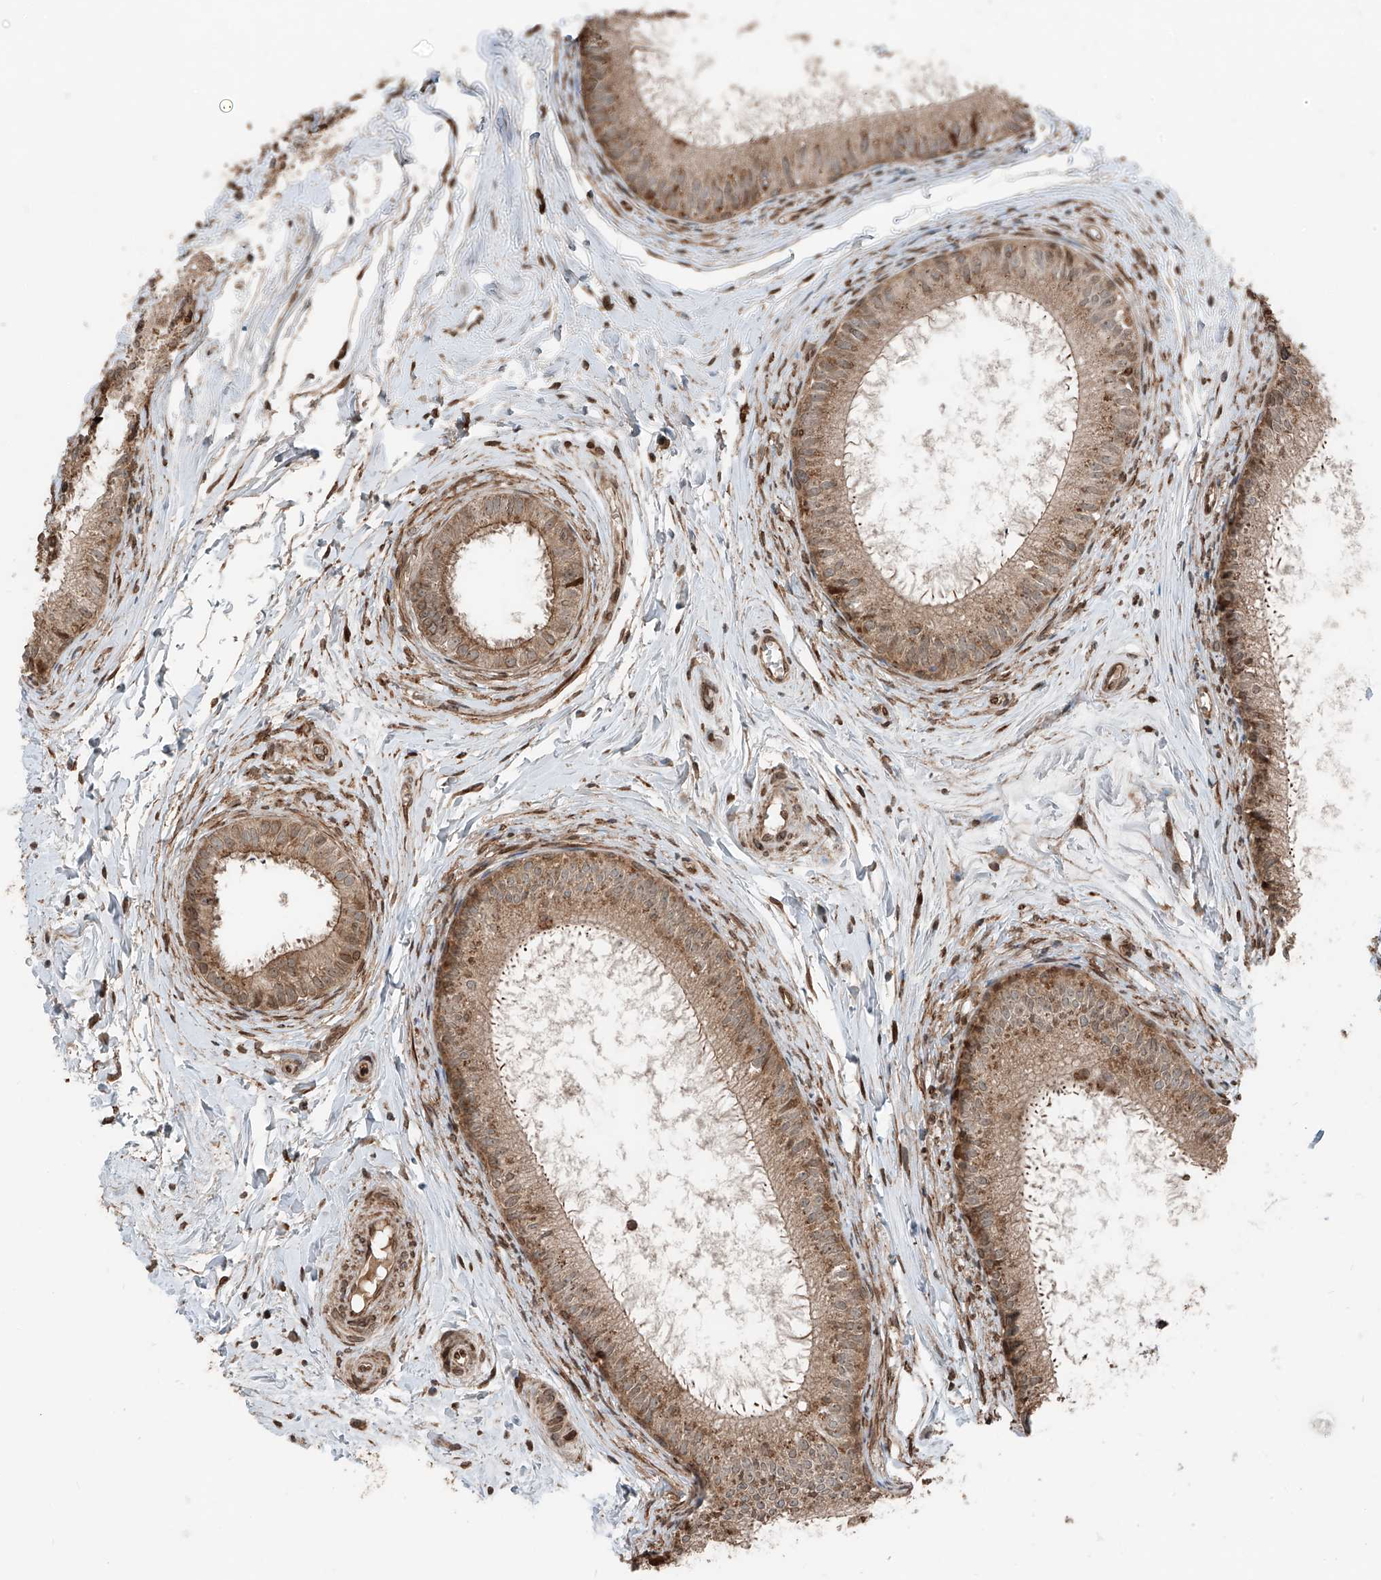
{"staining": {"intensity": "moderate", "quantity": ">75%", "location": "cytoplasmic/membranous"}, "tissue": "epididymis", "cell_type": "Glandular cells", "image_type": "normal", "snomed": [{"axis": "morphology", "description": "Normal tissue, NOS"}, {"axis": "topography", "description": "Epididymis"}], "caption": "IHC micrograph of benign epididymis: human epididymis stained using IHC shows medium levels of moderate protein expression localized specifically in the cytoplasmic/membranous of glandular cells, appearing as a cytoplasmic/membranous brown color.", "gene": "CEP162", "patient": {"sex": "male", "age": 34}}